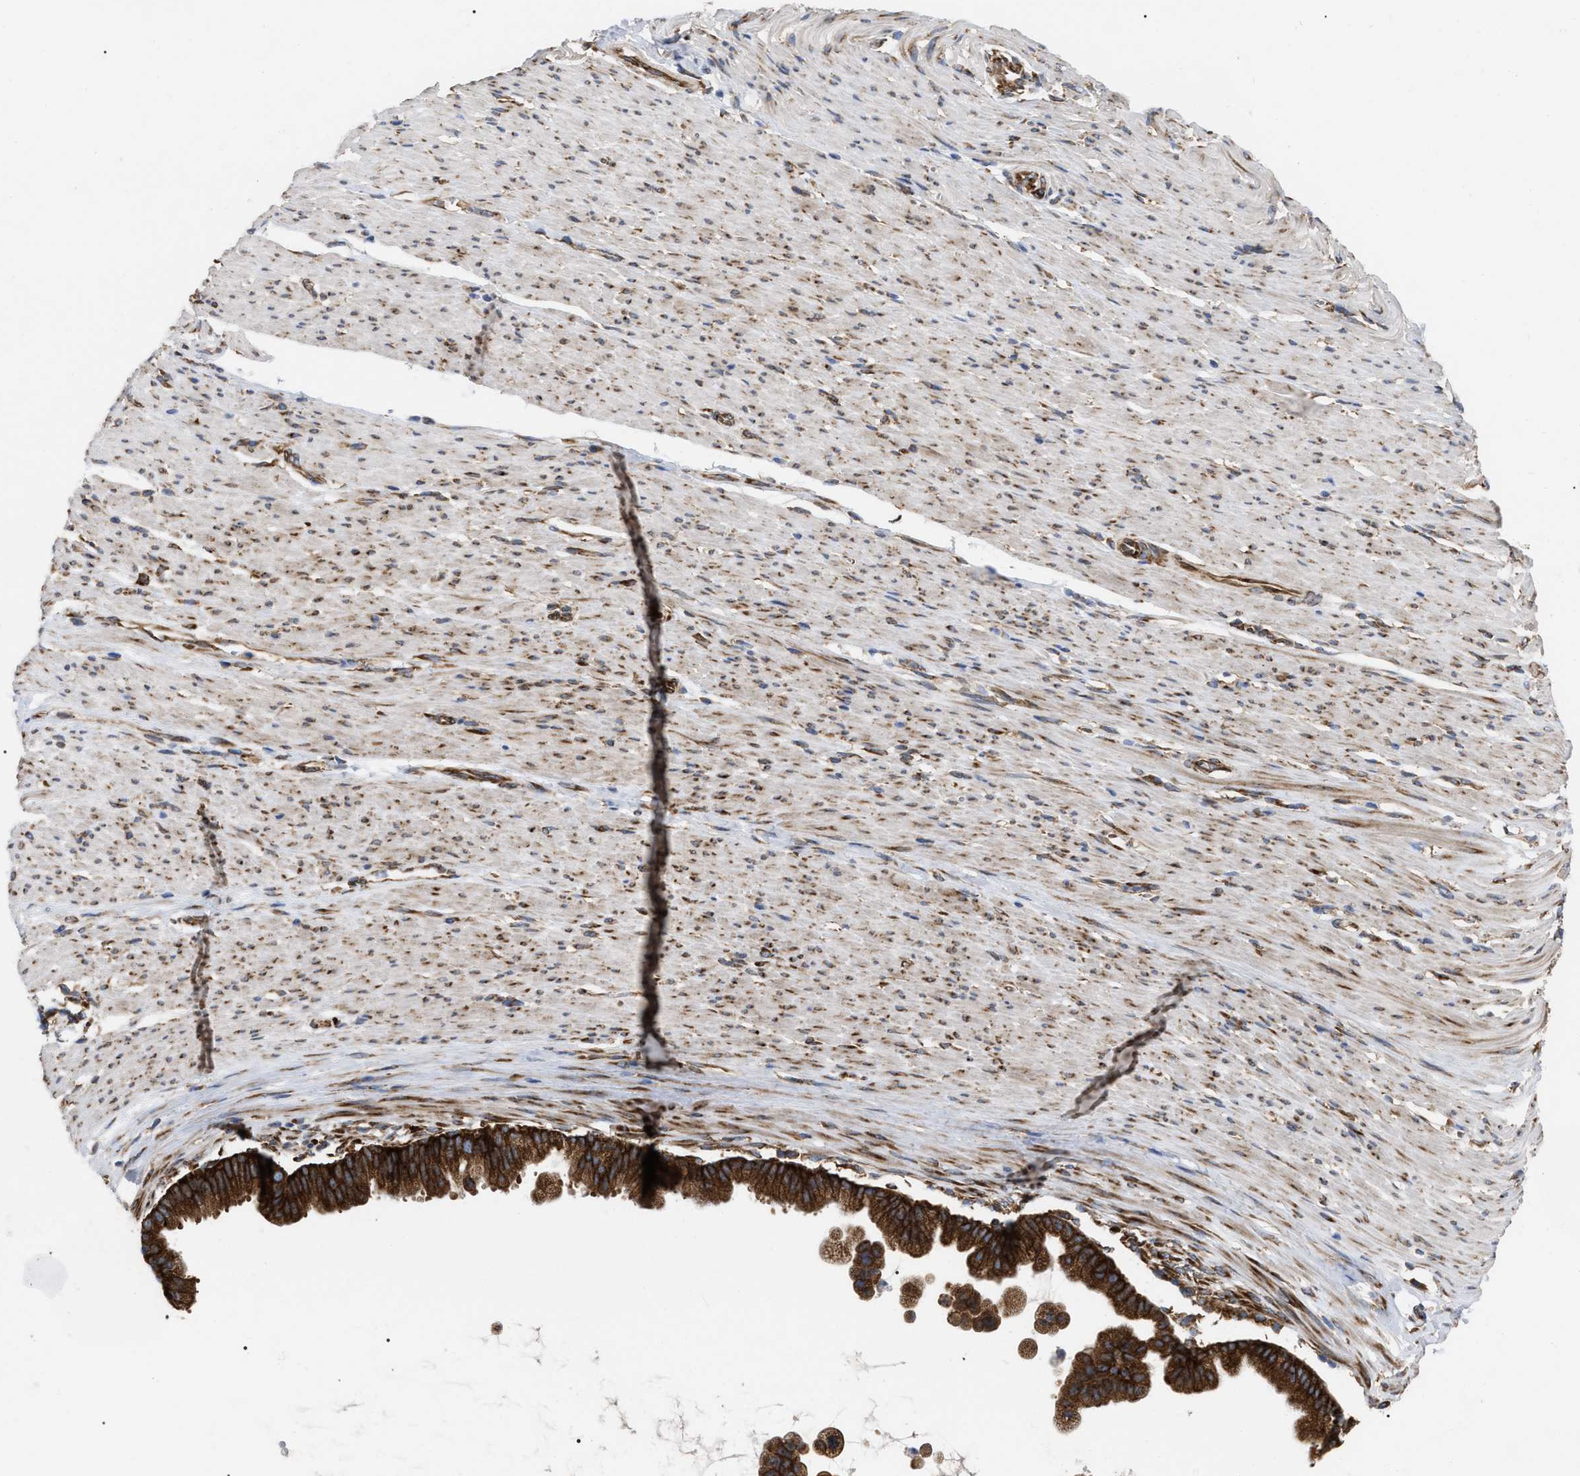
{"staining": {"intensity": "strong", "quantity": ">75%", "location": "cytoplasmic/membranous"}, "tissue": "pancreatic cancer", "cell_type": "Tumor cells", "image_type": "cancer", "snomed": [{"axis": "morphology", "description": "Adenocarcinoma, NOS"}, {"axis": "topography", "description": "Pancreas"}], "caption": "This histopathology image demonstrates immunohistochemistry staining of pancreatic cancer, with high strong cytoplasmic/membranous expression in about >75% of tumor cells.", "gene": "FAM120A", "patient": {"sex": "male", "age": 69}}